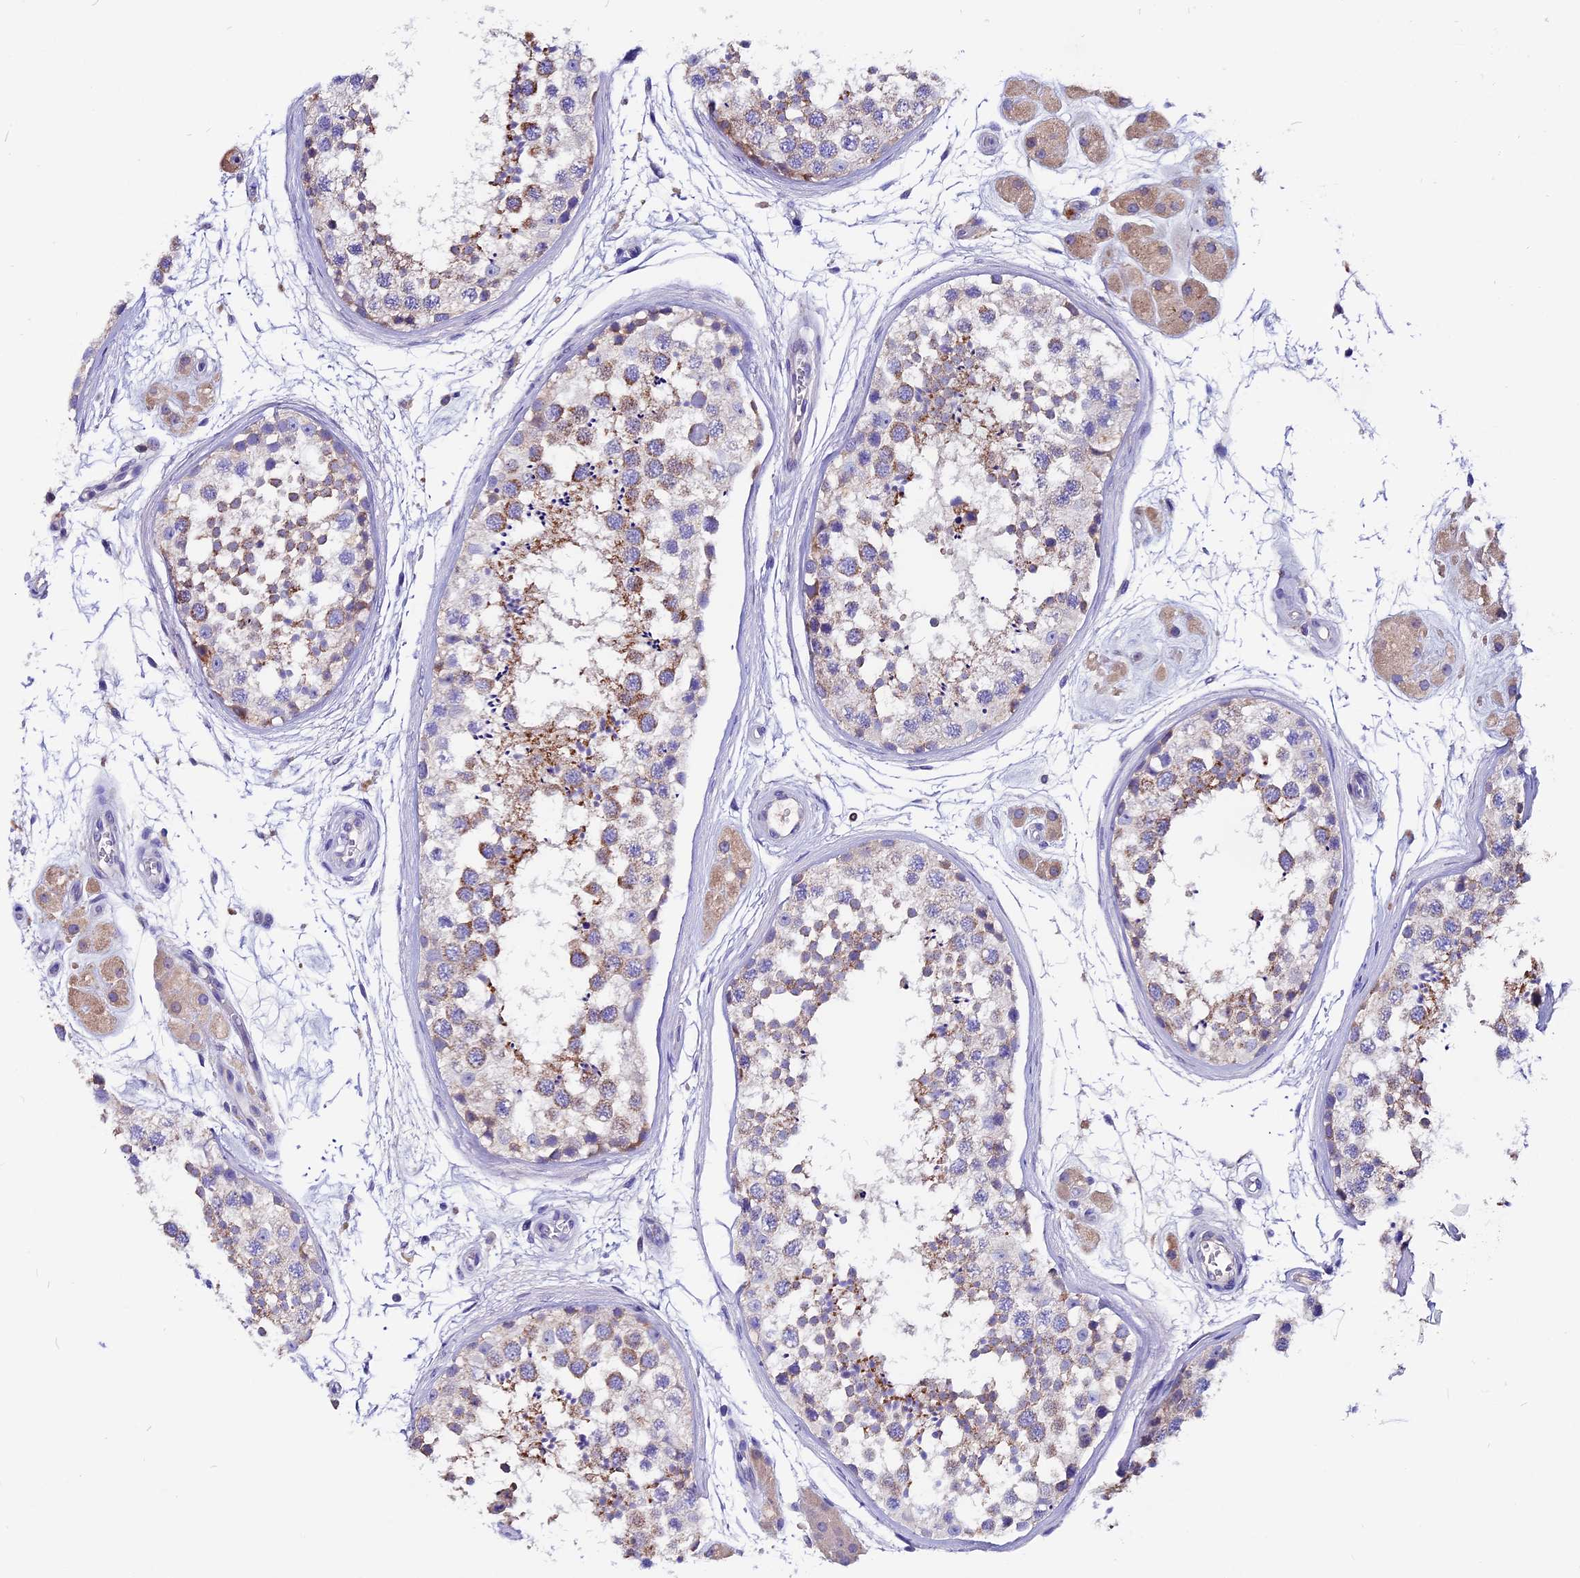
{"staining": {"intensity": "moderate", "quantity": "<25%", "location": "cytoplasmic/membranous"}, "tissue": "testis", "cell_type": "Cells in seminiferous ducts", "image_type": "normal", "snomed": [{"axis": "morphology", "description": "Normal tissue, NOS"}, {"axis": "topography", "description": "Testis"}], "caption": "Protein analysis of benign testis shows moderate cytoplasmic/membranous positivity in approximately <25% of cells in seminiferous ducts.", "gene": "CCBE1", "patient": {"sex": "male", "age": 56}}